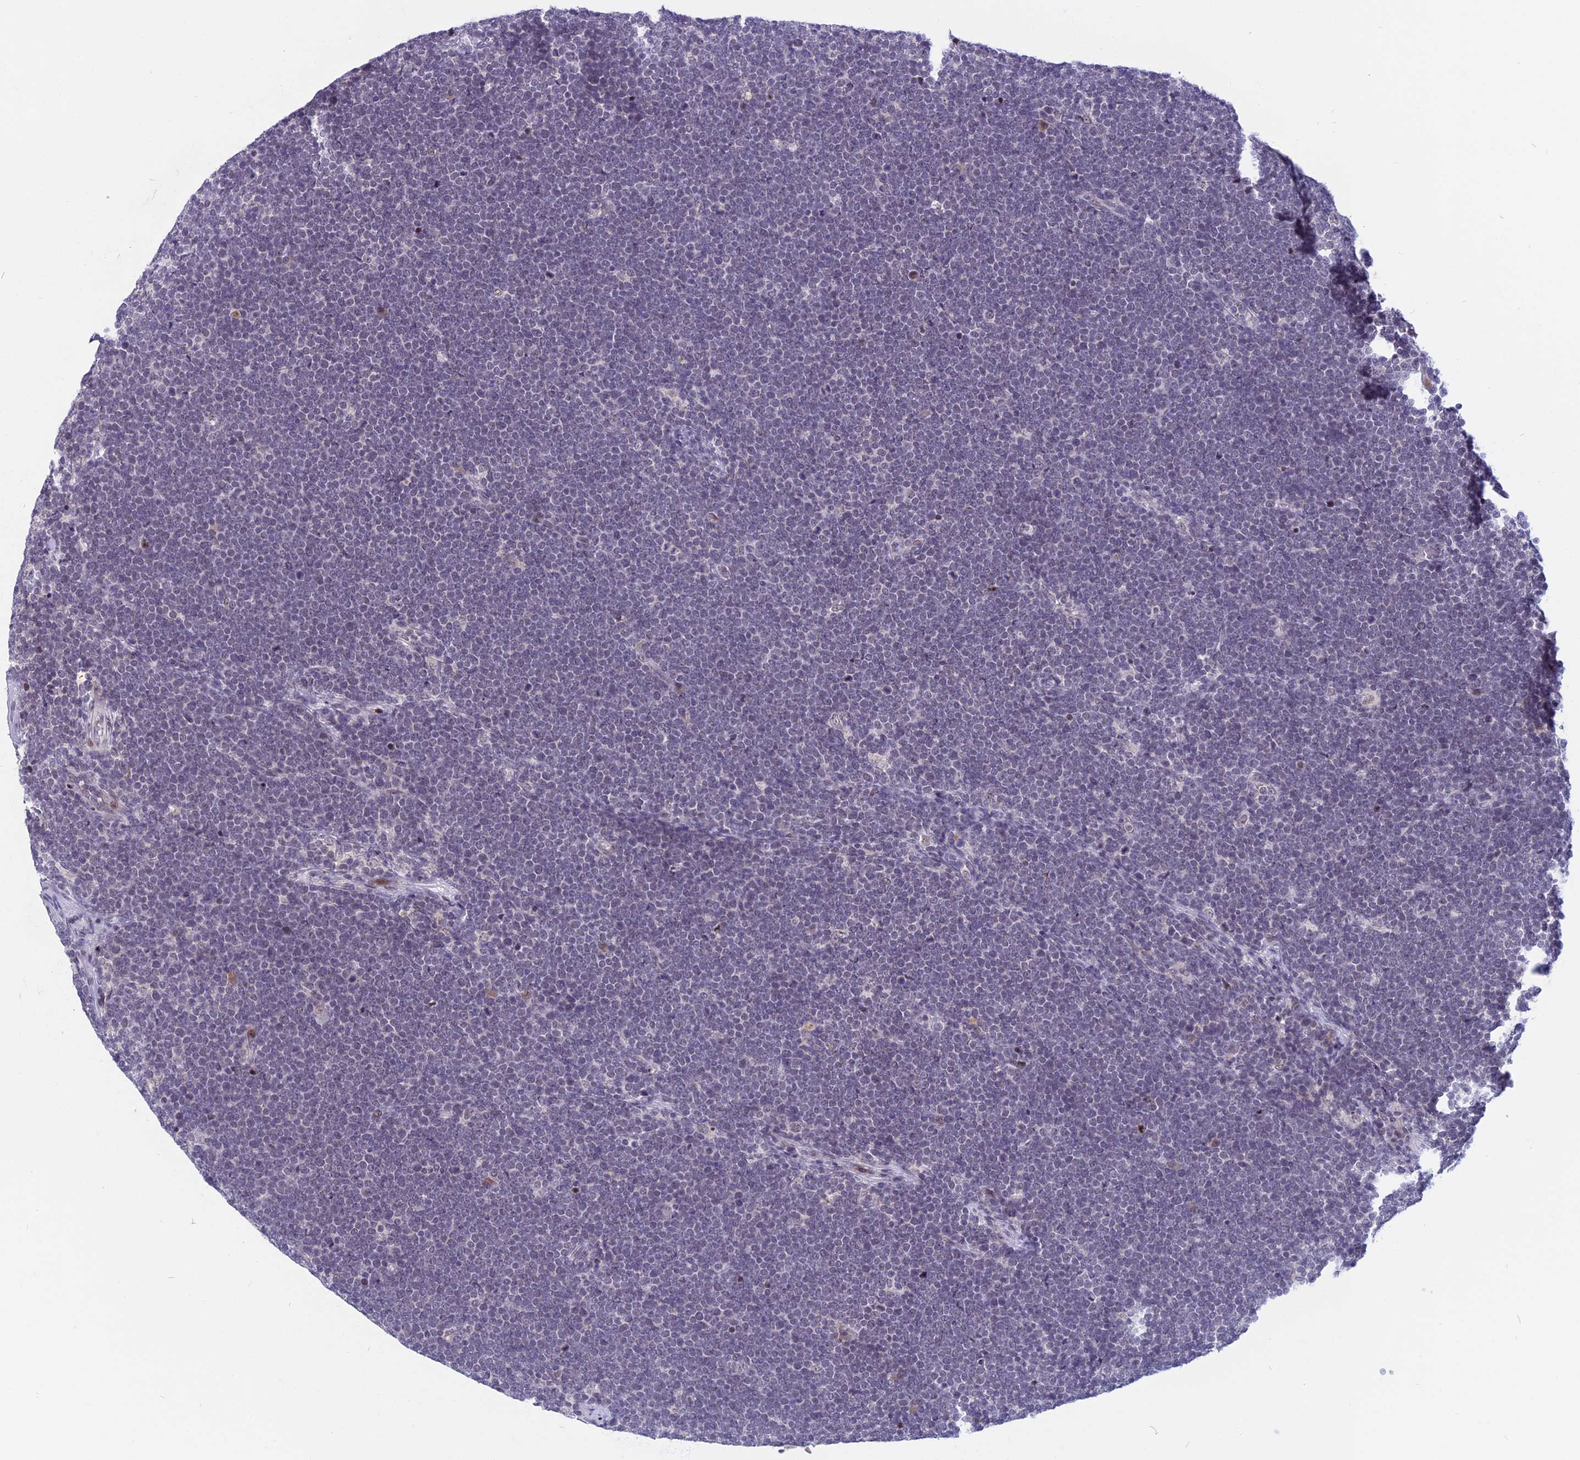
{"staining": {"intensity": "negative", "quantity": "none", "location": "none"}, "tissue": "lymphoma", "cell_type": "Tumor cells", "image_type": "cancer", "snomed": [{"axis": "morphology", "description": "Malignant lymphoma, non-Hodgkin's type, High grade"}, {"axis": "topography", "description": "Lymph node"}], "caption": "The histopathology image reveals no significant staining in tumor cells of high-grade malignant lymphoma, non-Hodgkin's type.", "gene": "CDC7", "patient": {"sex": "male", "age": 13}}